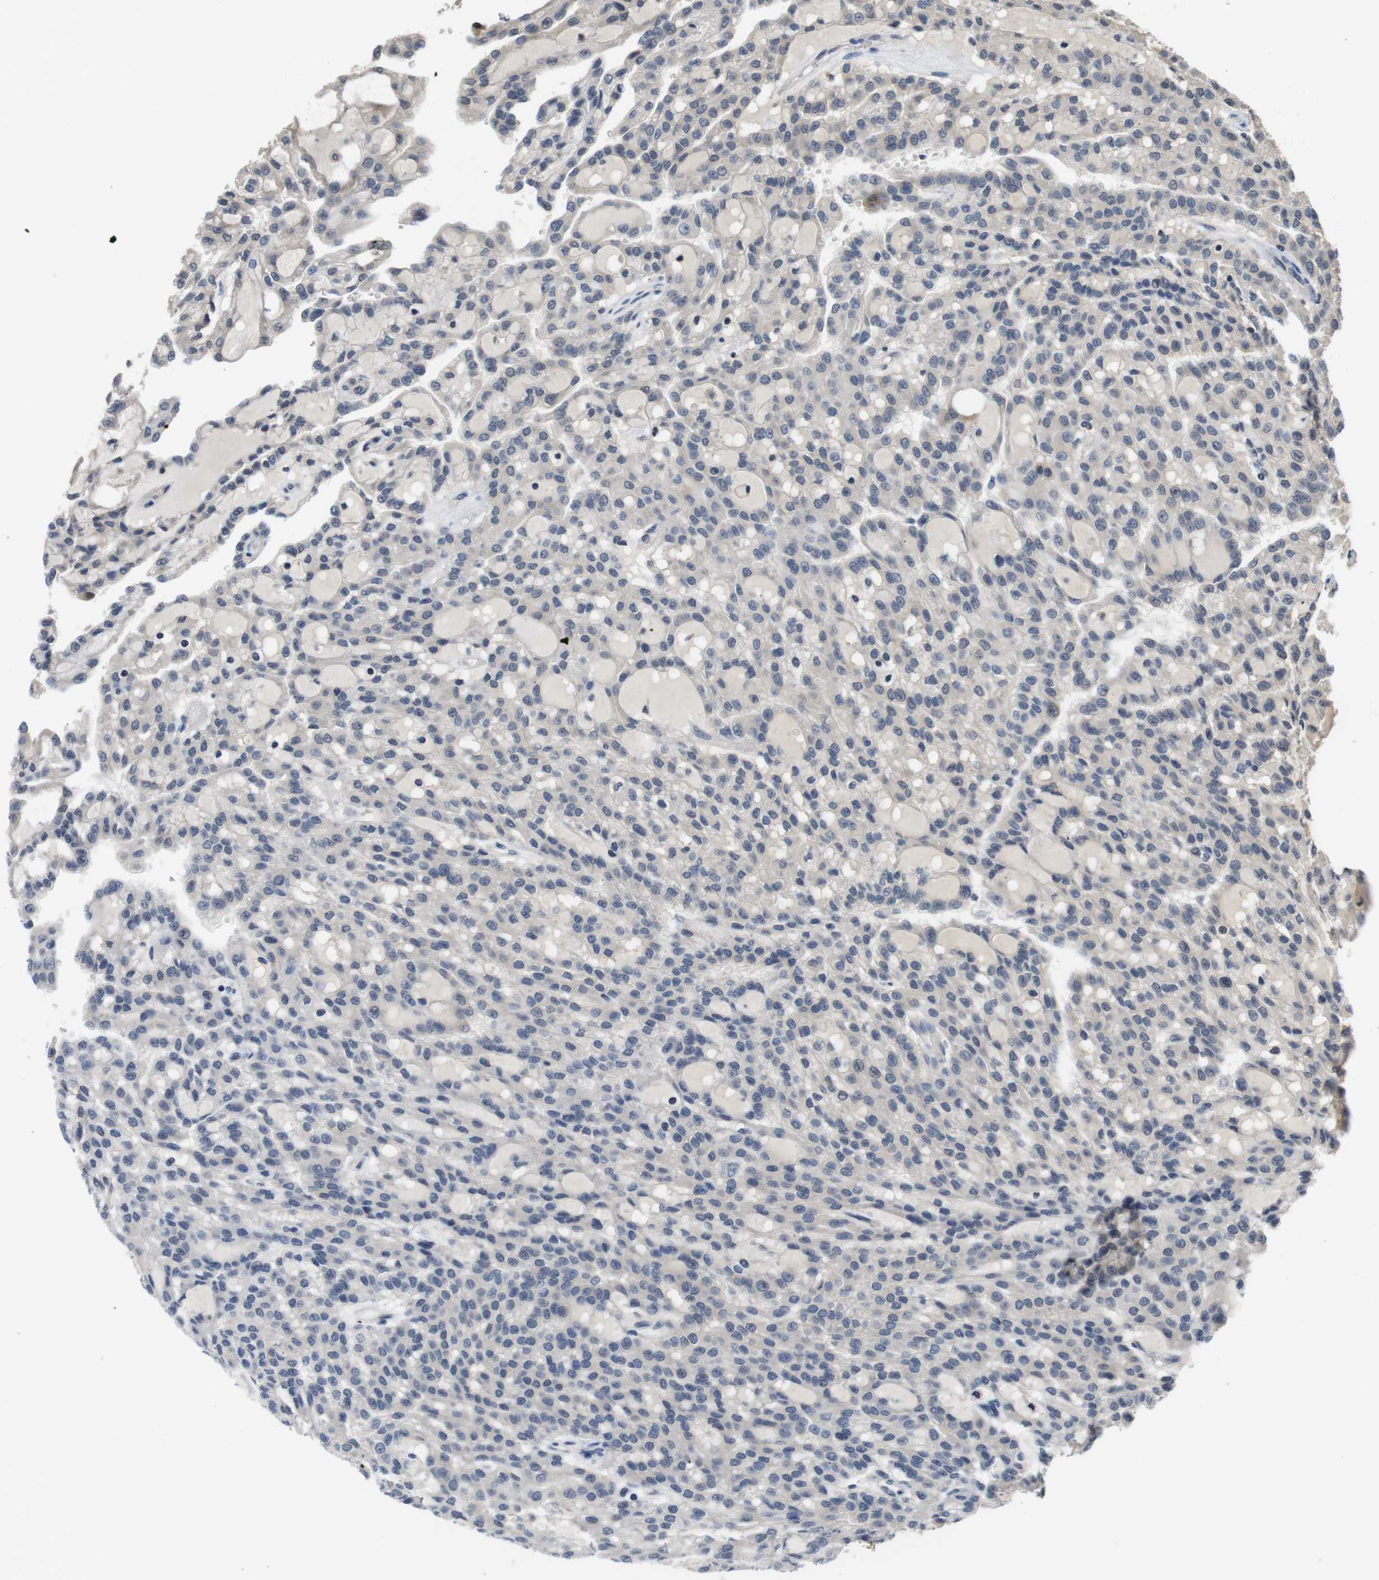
{"staining": {"intensity": "negative", "quantity": "none", "location": "none"}, "tissue": "renal cancer", "cell_type": "Tumor cells", "image_type": "cancer", "snomed": [{"axis": "morphology", "description": "Adenocarcinoma, NOS"}, {"axis": "topography", "description": "Kidney"}], "caption": "Immunohistochemistry (IHC) image of adenocarcinoma (renal) stained for a protein (brown), which shows no positivity in tumor cells.", "gene": "FADD", "patient": {"sex": "male", "age": 63}}